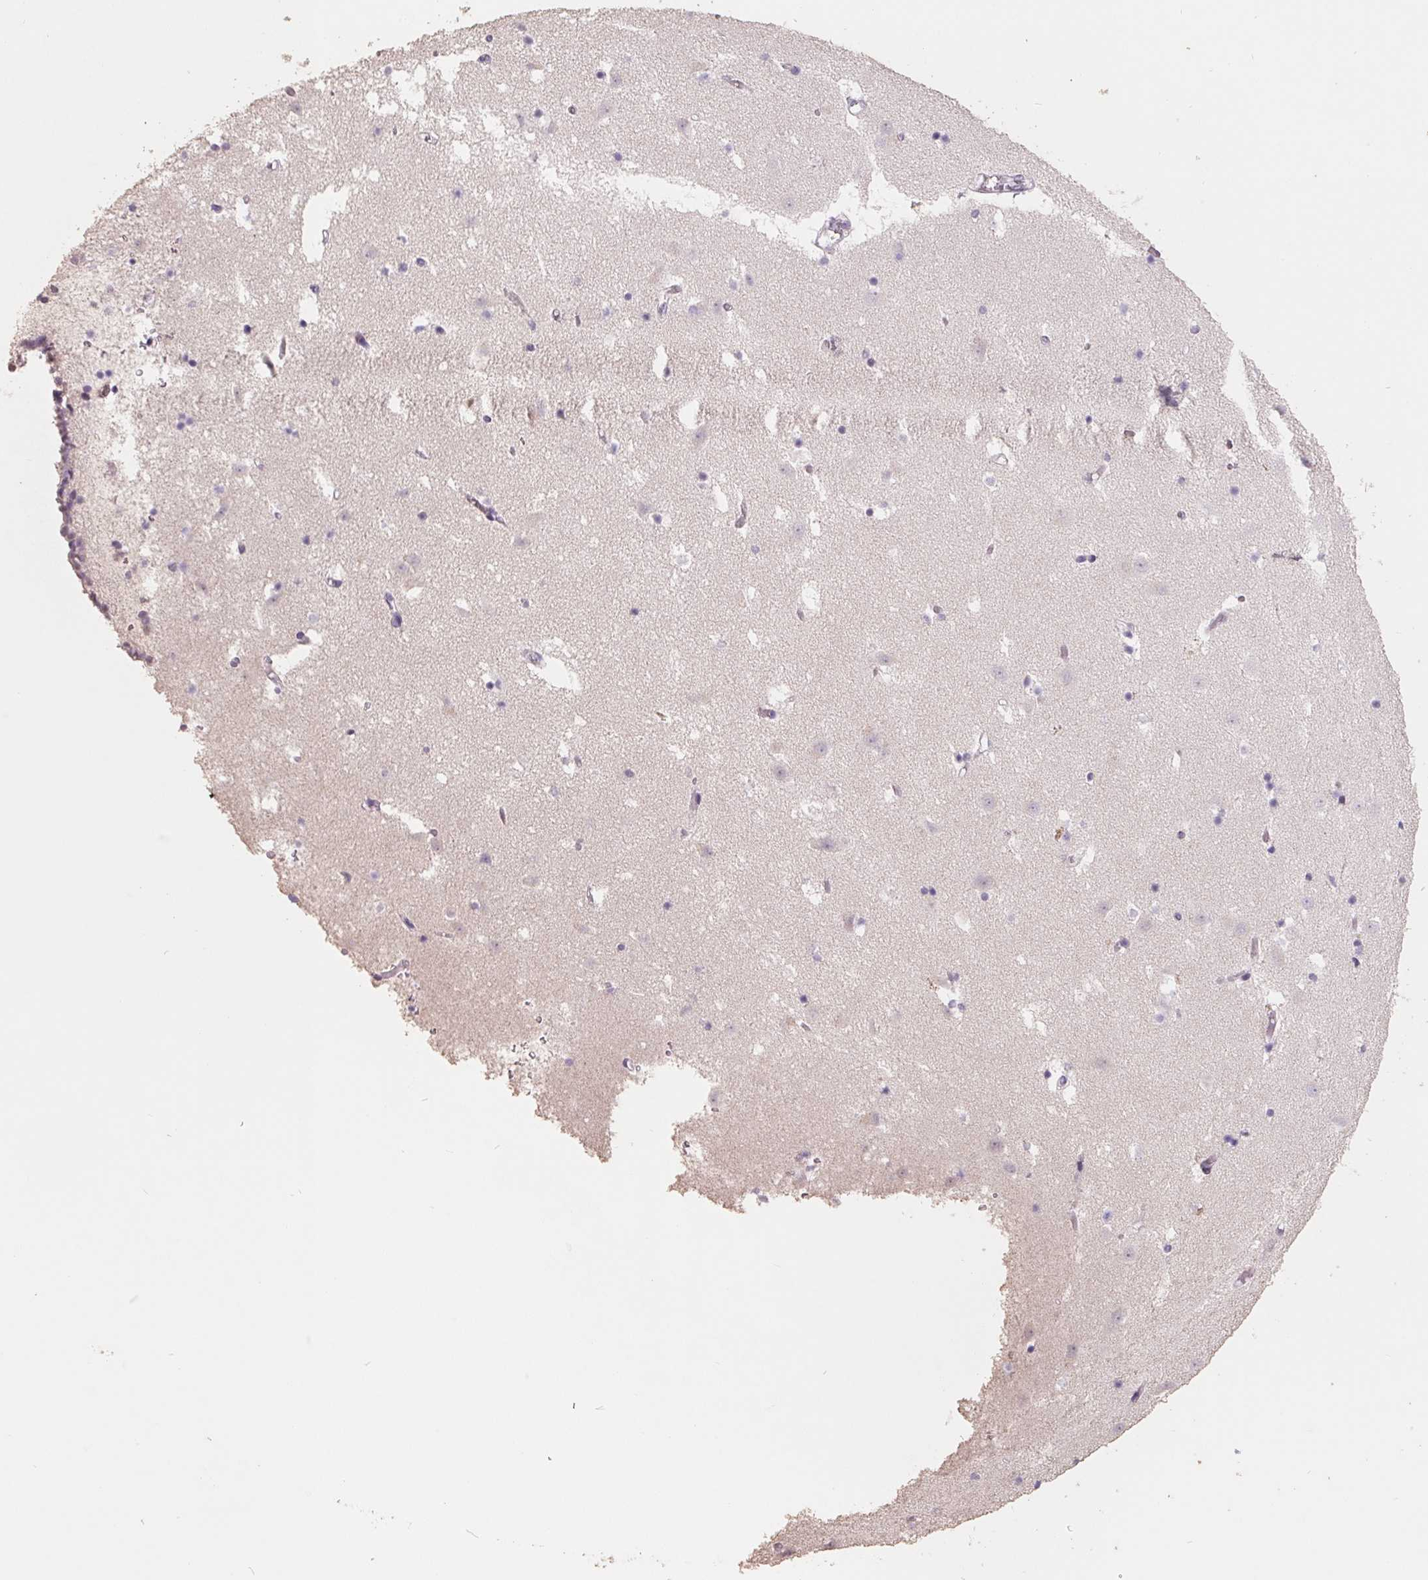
{"staining": {"intensity": "negative", "quantity": "none", "location": "none"}, "tissue": "caudate", "cell_type": "Glial cells", "image_type": "normal", "snomed": [{"axis": "morphology", "description": "Normal tissue, NOS"}, {"axis": "topography", "description": "Lateral ventricle wall"}], "caption": "An image of caudate stained for a protein demonstrates no brown staining in glial cells.", "gene": "FTCD", "patient": {"sex": "female", "age": 42}}